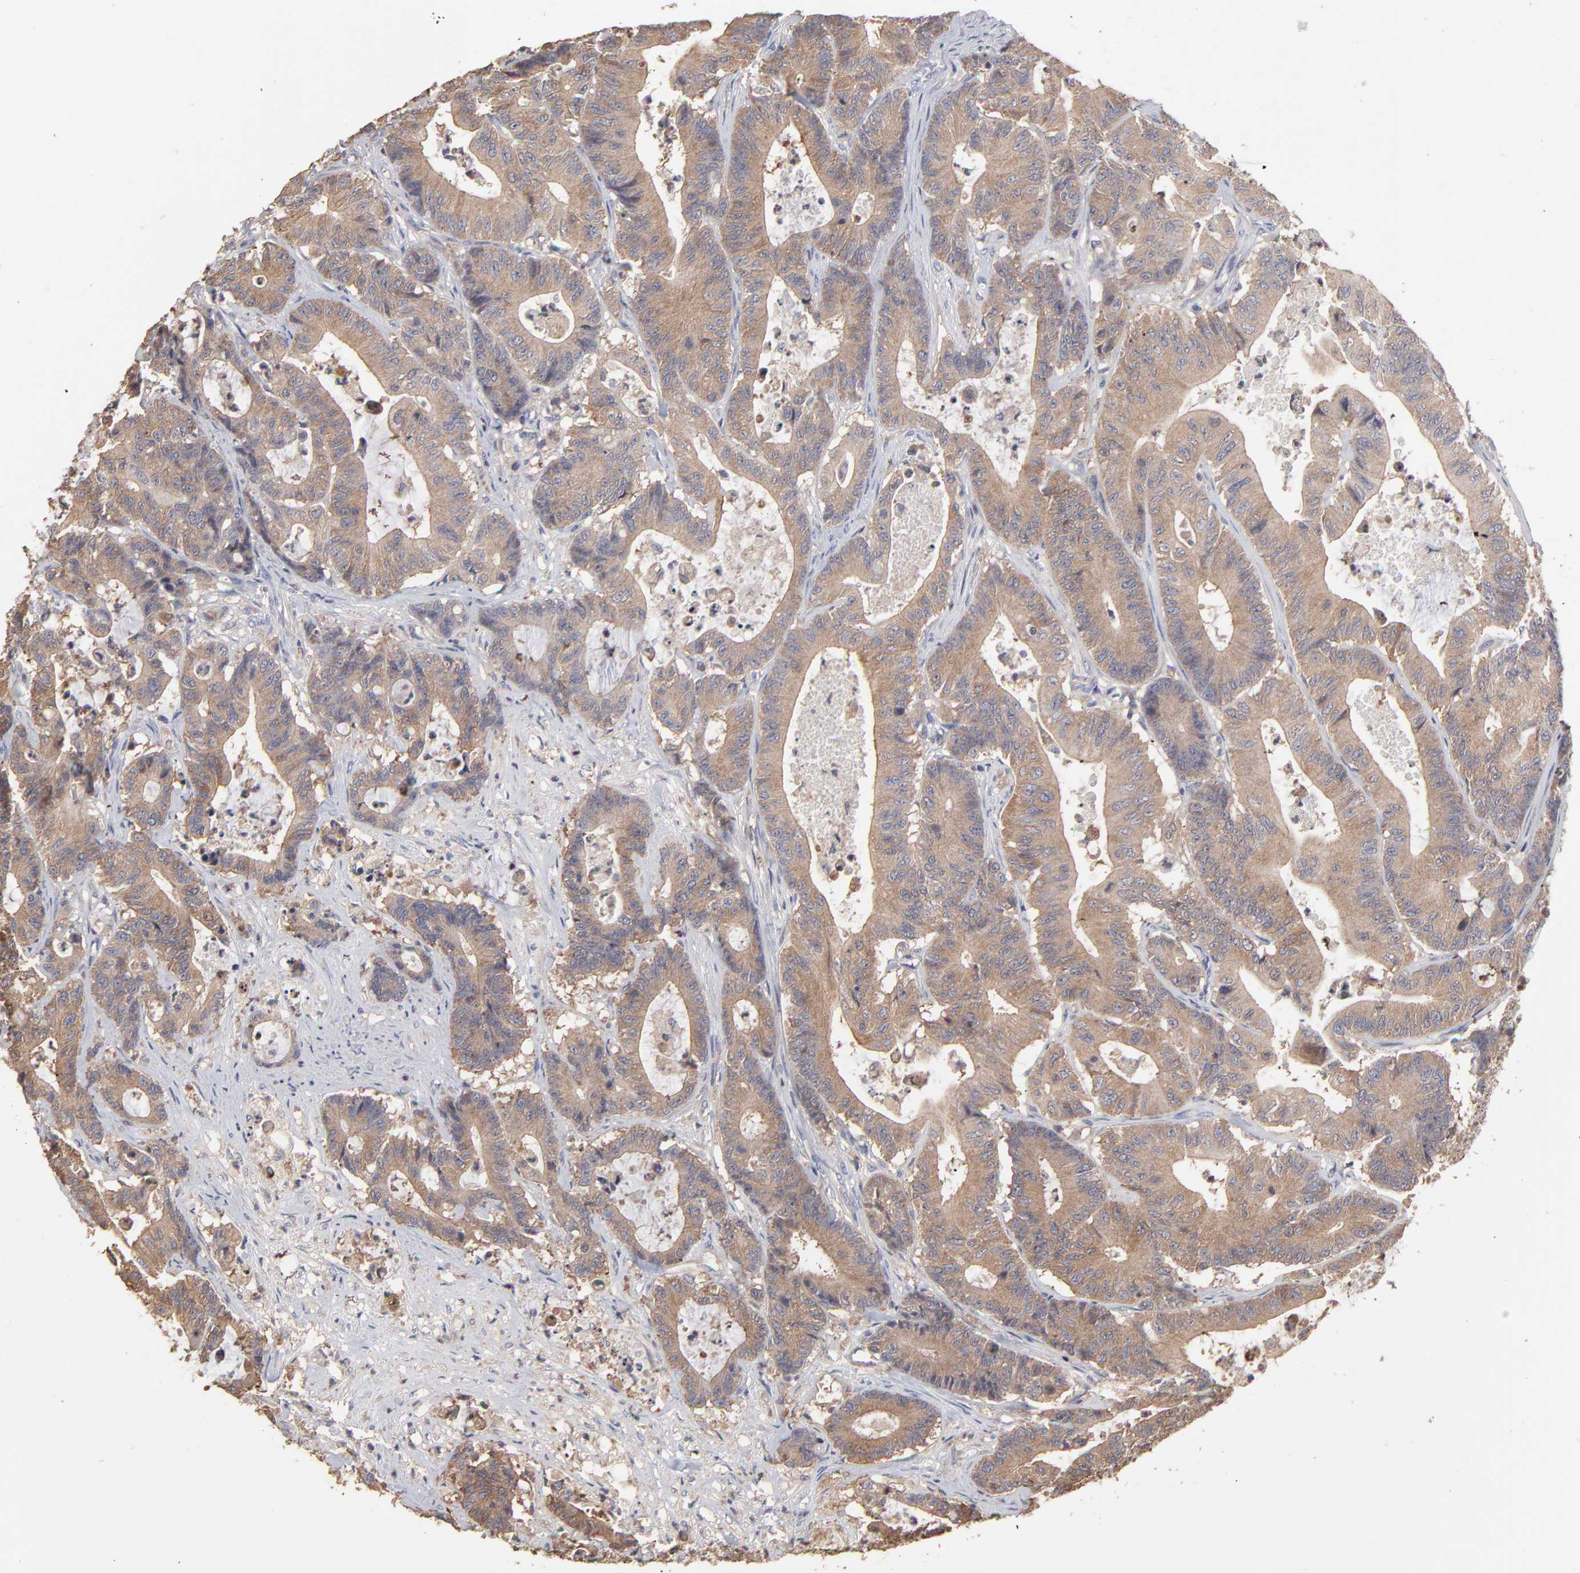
{"staining": {"intensity": "moderate", "quantity": ">75%", "location": "cytoplasmic/membranous"}, "tissue": "colorectal cancer", "cell_type": "Tumor cells", "image_type": "cancer", "snomed": [{"axis": "morphology", "description": "Adenocarcinoma, NOS"}, {"axis": "topography", "description": "Colon"}], "caption": "Colorectal adenocarcinoma was stained to show a protein in brown. There is medium levels of moderate cytoplasmic/membranous positivity in approximately >75% of tumor cells.", "gene": "TANGO2", "patient": {"sex": "female", "age": 84}}